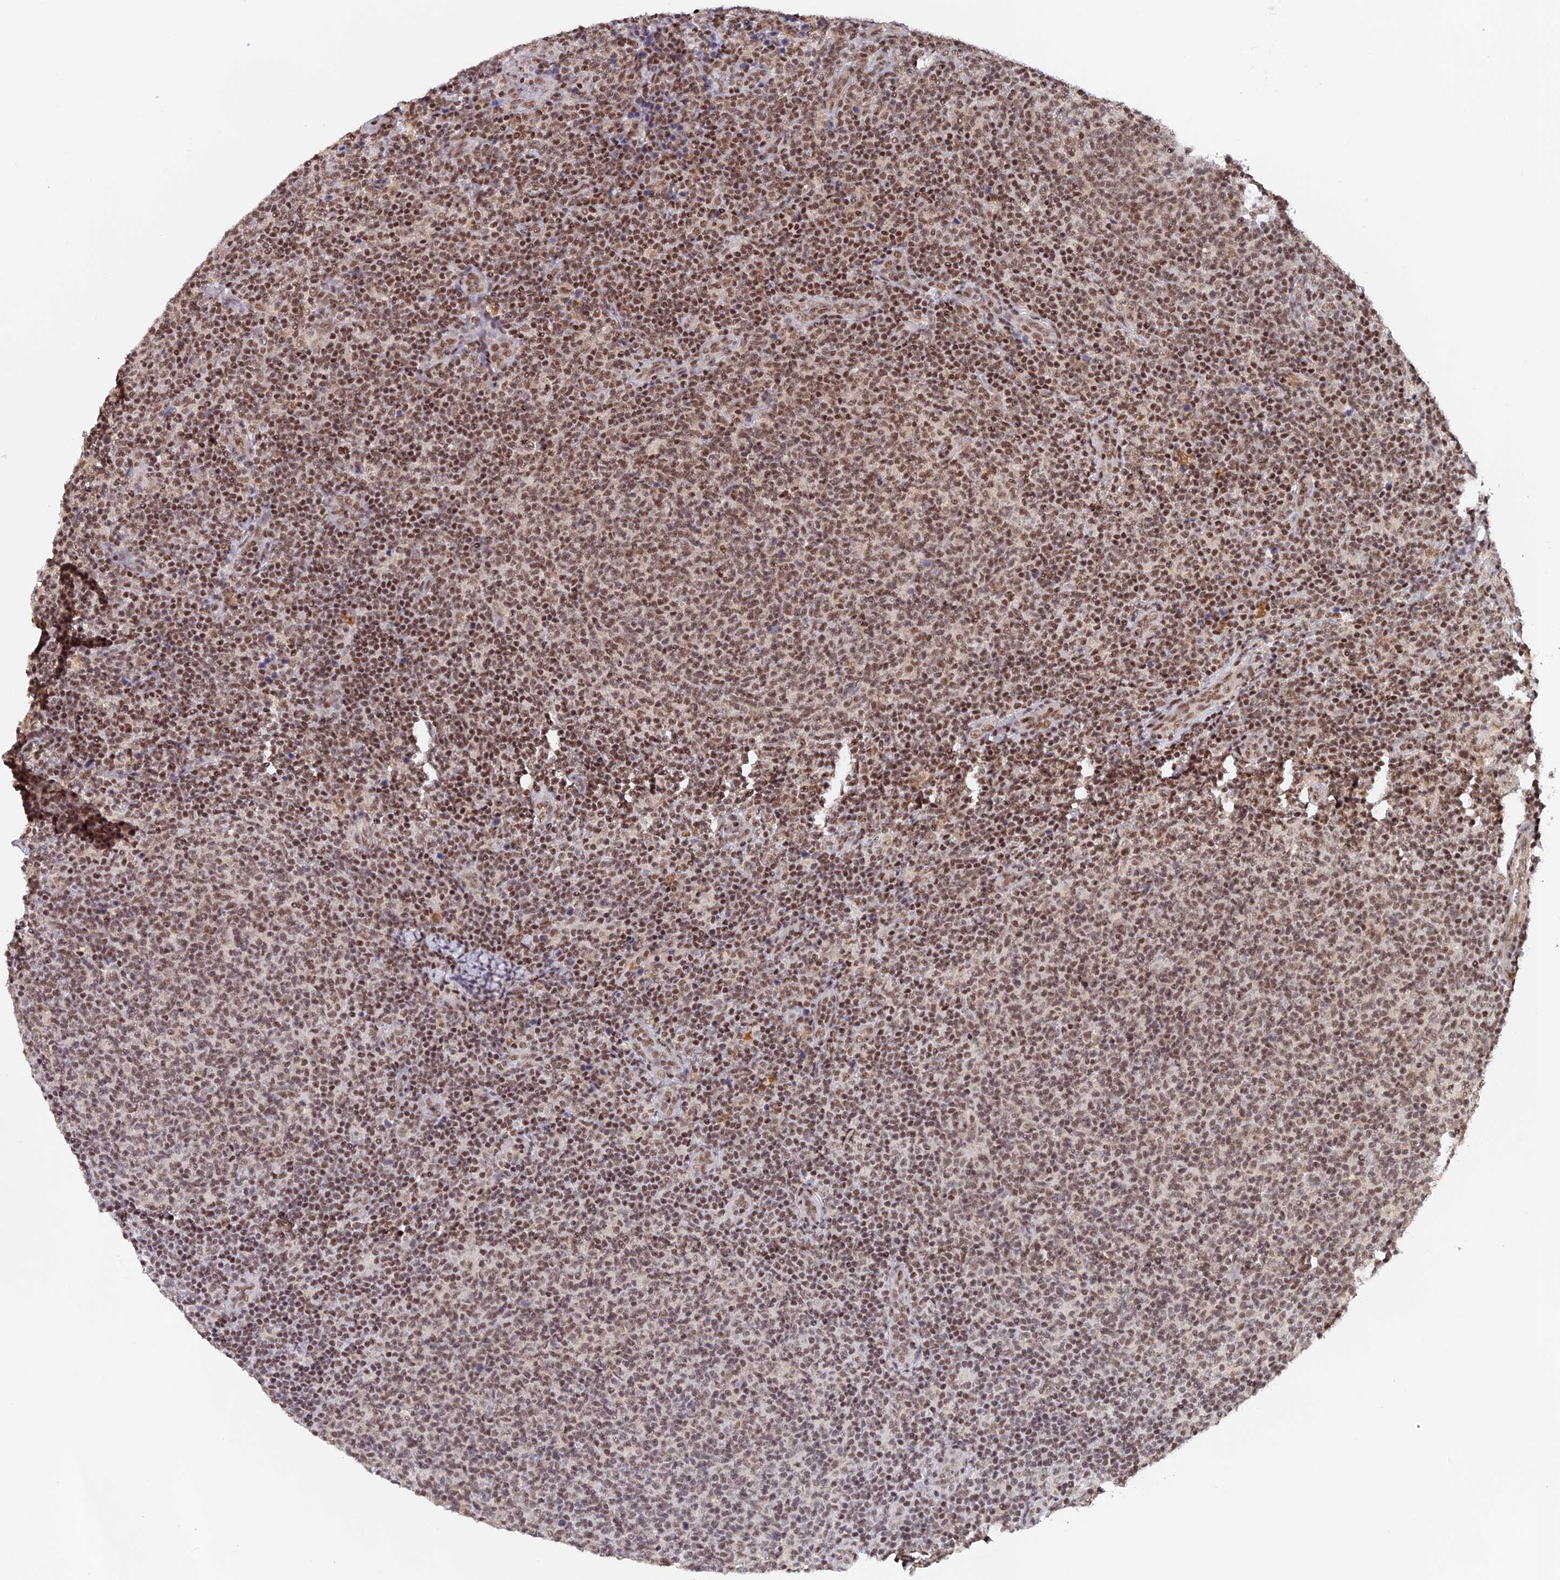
{"staining": {"intensity": "moderate", "quantity": ">75%", "location": "nuclear"}, "tissue": "lymphoma", "cell_type": "Tumor cells", "image_type": "cancer", "snomed": [{"axis": "morphology", "description": "Malignant lymphoma, non-Hodgkin's type, Low grade"}, {"axis": "topography", "description": "Lymph node"}], "caption": "Immunohistochemical staining of lymphoma displays medium levels of moderate nuclear protein expression in approximately >75% of tumor cells.", "gene": "THAP11", "patient": {"sex": "male", "age": 66}}